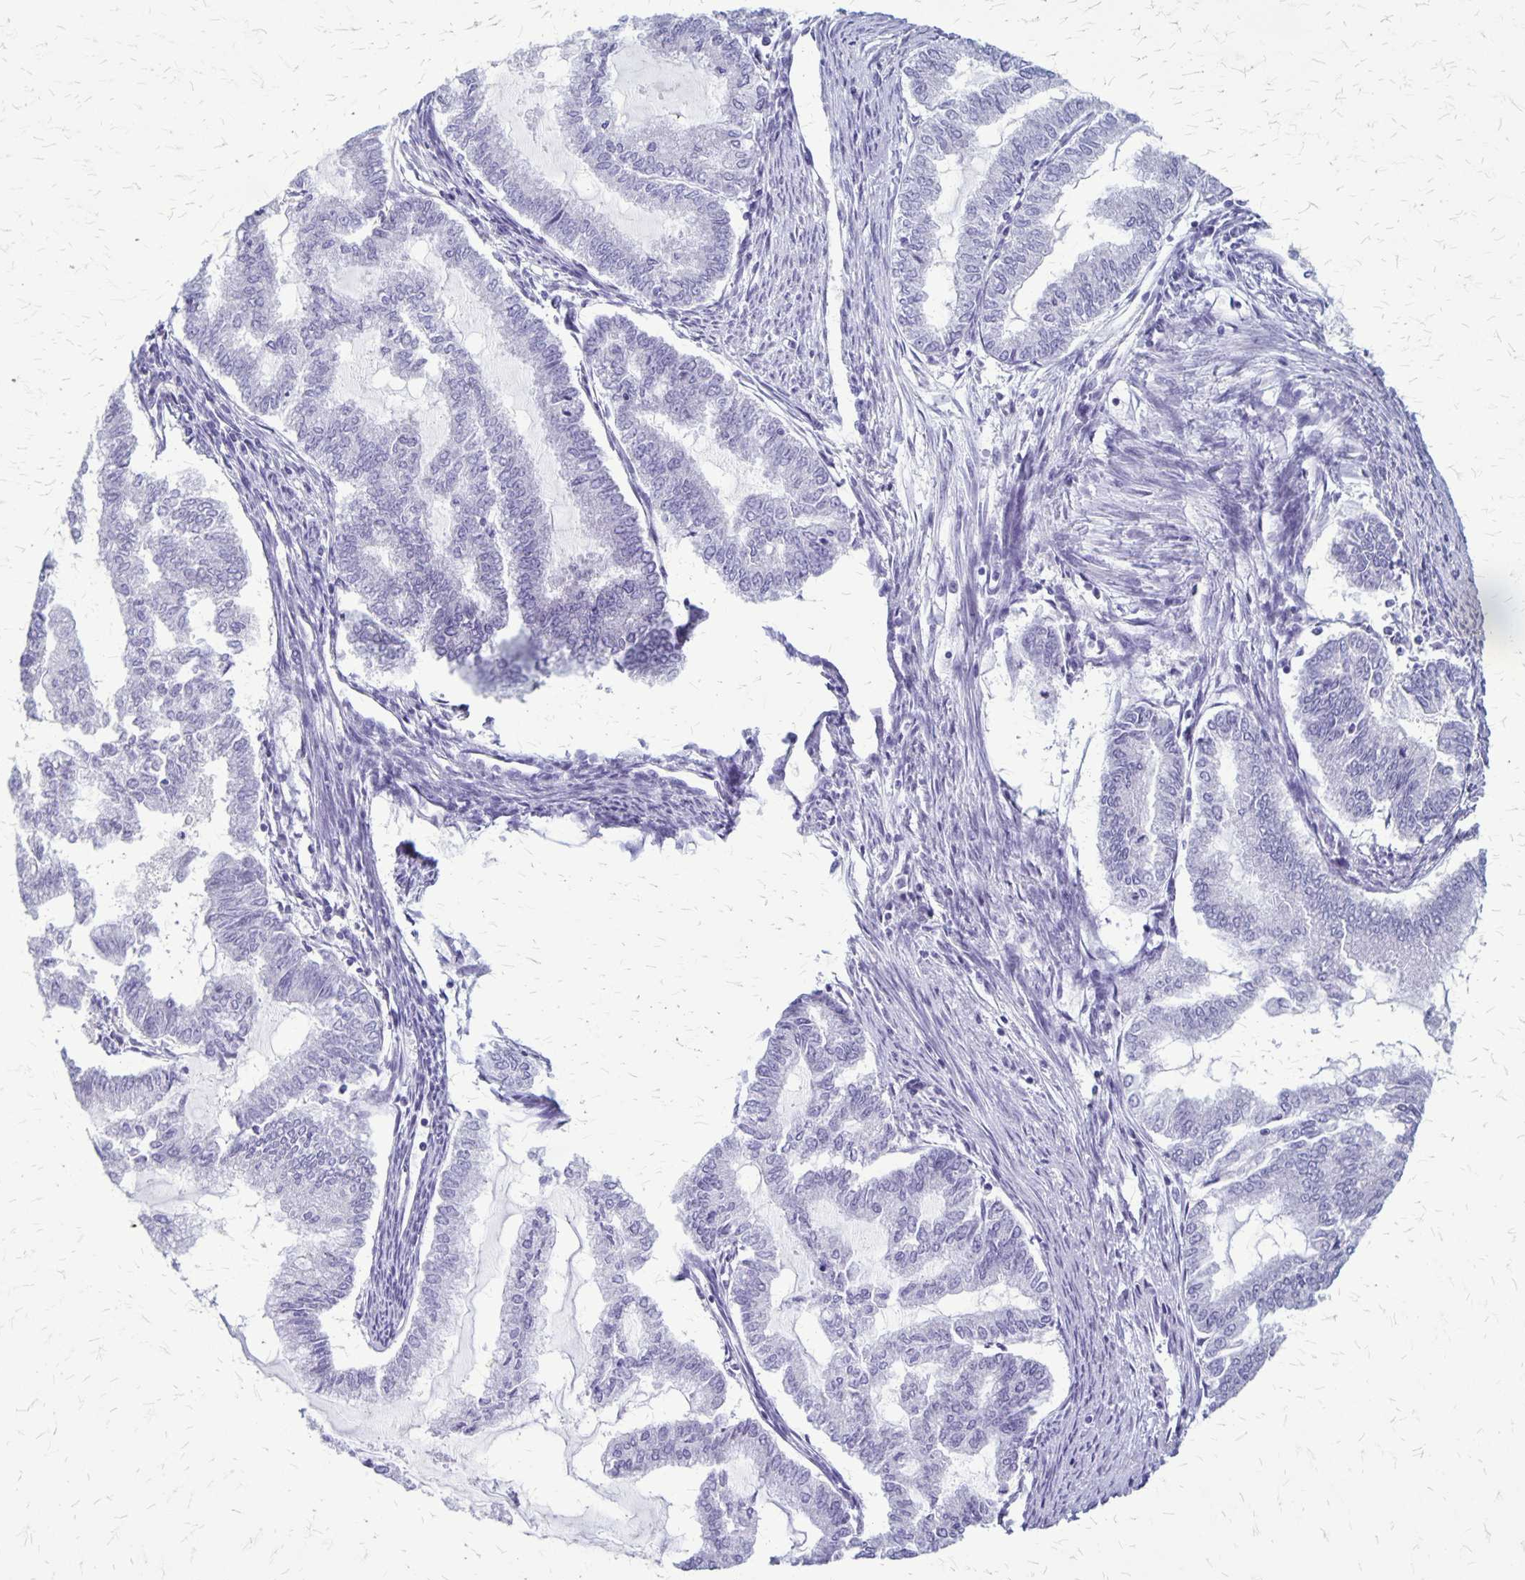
{"staining": {"intensity": "negative", "quantity": "none", "location": "none"}, "tissue": "endometrial cancer", "cell_type": "Tumor cells", "image_type": "cancer", "snomed": [{"axis": "morphology", "description": "Adenocarcinoma, NOS"}, {"axis": "topography", "description": "Endometrium"}], "caption": "An IHC photomicrograph of endometrial cancer is shown. There is no staining in tumor cells of endometrial cancer. (Immunohistochemistry (ihc), brightfield microscopy, high magnification).", "gene": "PLXNB3", "patient": {"sex": "female", "age": 79}}